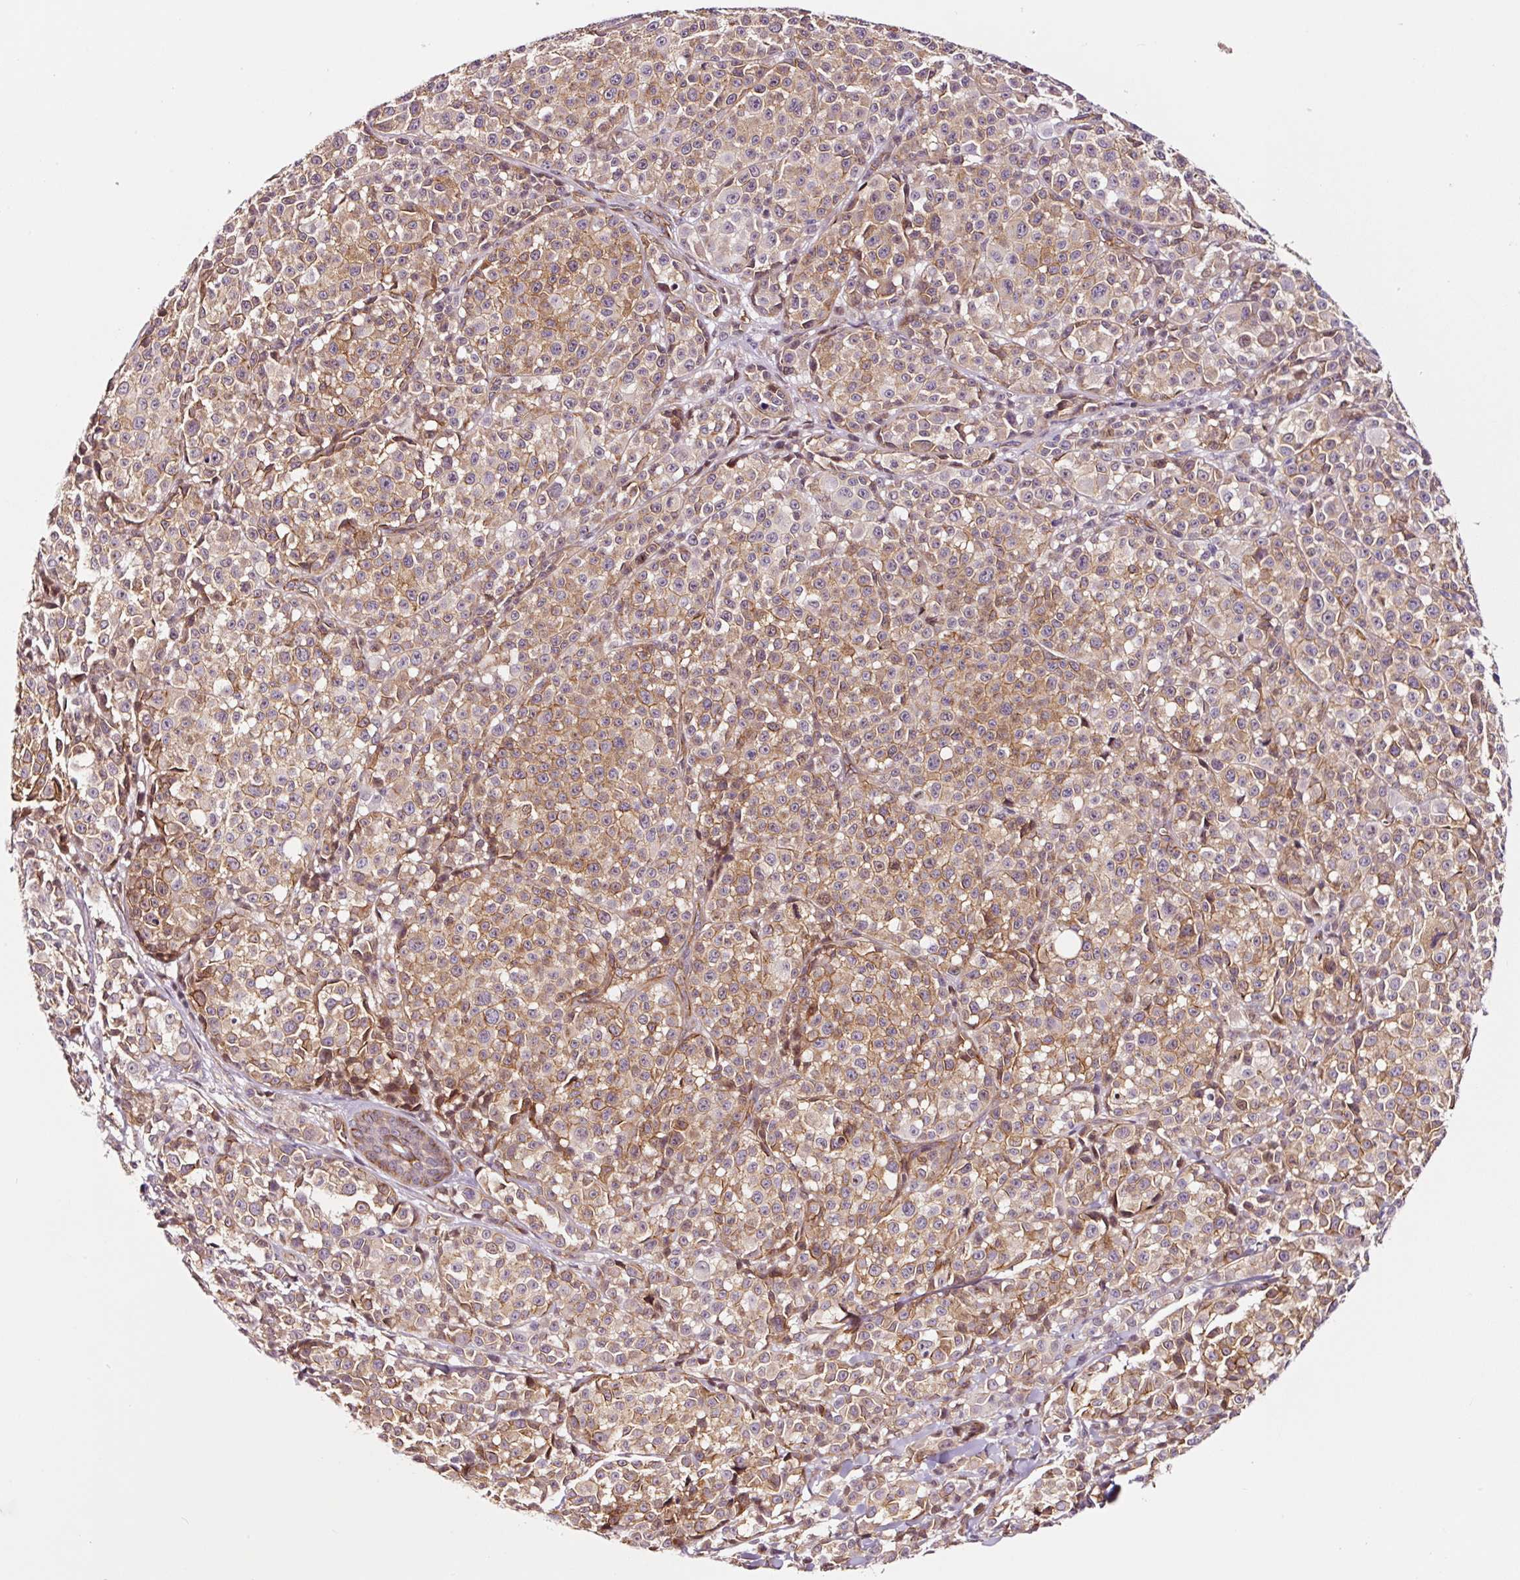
{"staining": {"intensity": "moderate", "quantity": "25%-75%", "location": "cytoplasmic/membranous"}, "tissue": "melanoma", "cell_type": "Tumor cells", "image_type": "cancer", "snomed": [{"axis": "morphology", "description": "Malignant melanoma, NOS"}, {"axis": "topography", "description": "Skin"}], "caption": "Moderate cytoplasmic/membranous protein staining is seen in approximately 25%-75% of tumor cells in malignant melanoma.", "gene": "ADD3", "patient": {"sex": "female", "age": 35}}